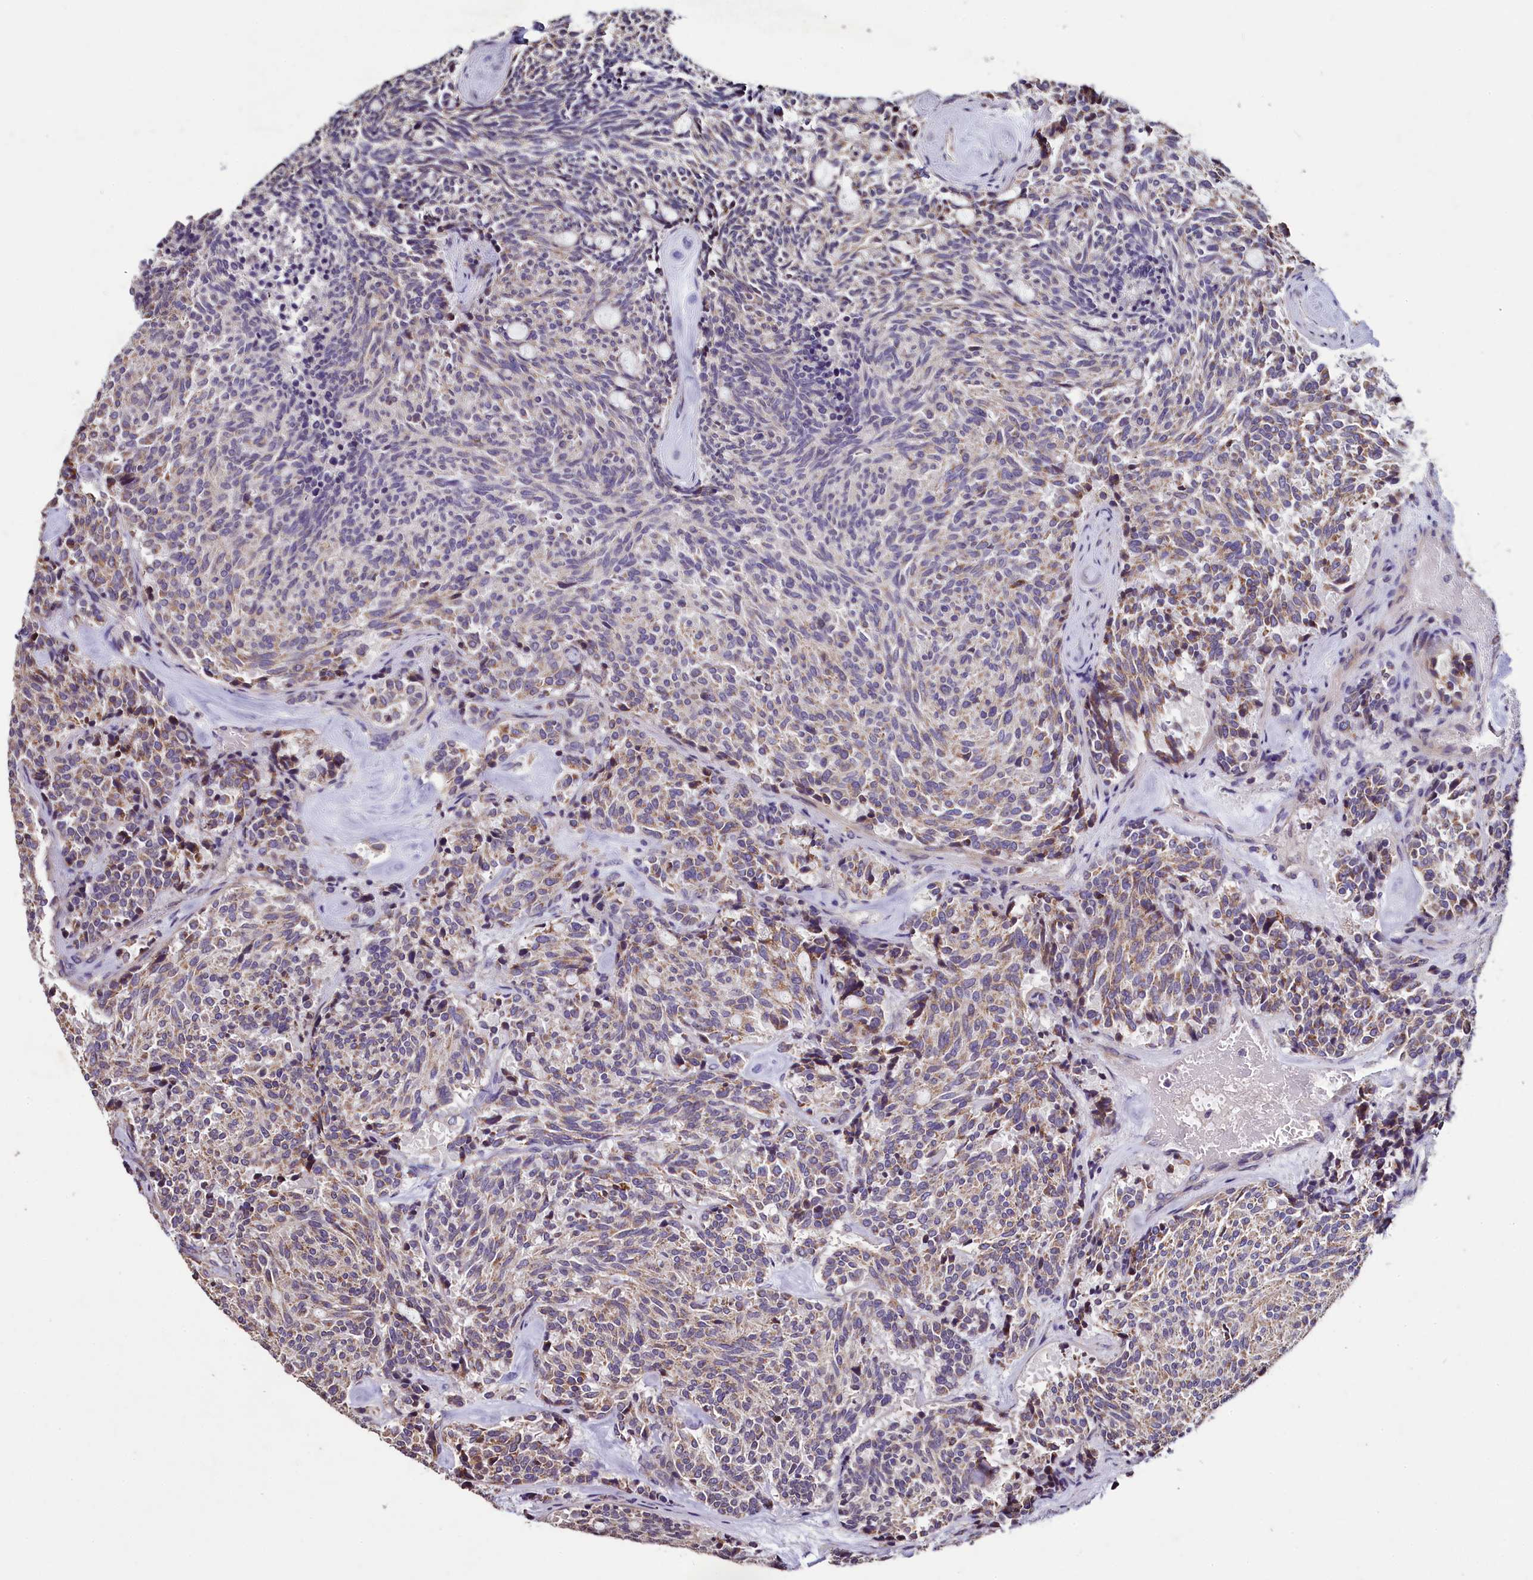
{"staining": {"intensity": "negative", "quantity": "none", "location": "none"}, "tissue": "carcinoid", "cell_type": "Tumor cells", "image_type": "cancer", "snomed": [{"axis": "morphology", "description": "Carcinoid, malignant, NOS"}, {"axis": "topography", "description": "Pancreas"}], "caption": "A histopathology image of carcinoid stained for a protein demonstrates no brown staining in tumor cells. (Stains: DAB (3,3'-diaminobenzidine) IHC with hematoxylin counter stain, Microscopy: brightfield microscopy at high magnification).", "gene": "COQ9", "patient": {"sex": "female", "age": 54}}